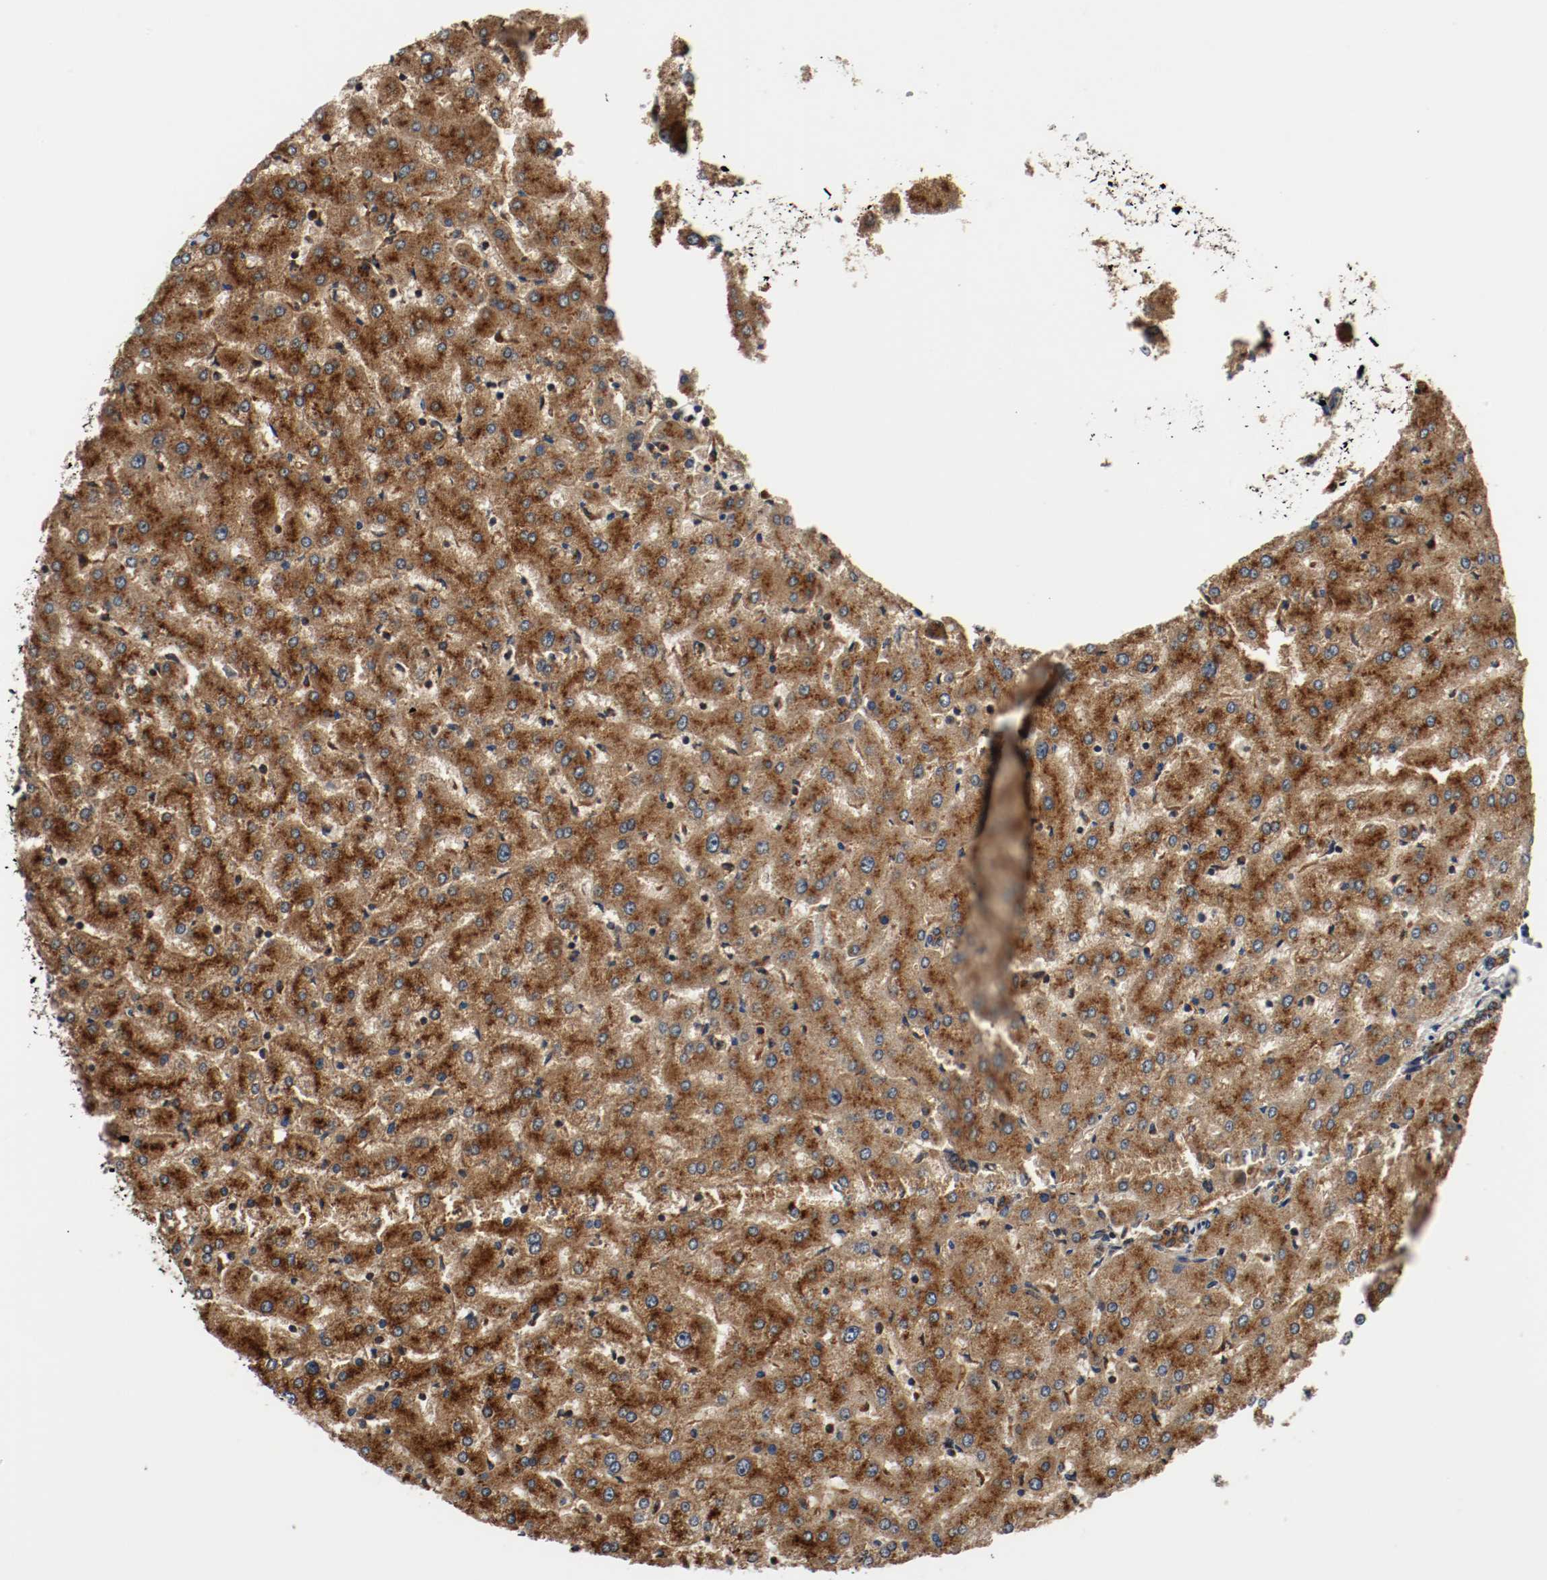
{"staining": {"intensity": "strong", "quantity": ">75%", "location": "cytoplasmic/membranous"}, "tissue": "liver", "cell_type": "Cholangiocytes", "image_type": "normal", "snomed": [{"axis": "morphology", "description": "Normal tissue, NOS"}, {"axis": "morphology", "description": "Fibrosis, NOS"}, {"axis": "topography", "description": "Liver"}], "caption": "Normal liver shows strong cytoplasmic/membranous positivity in approximately >75% of cholangiocytes, visualized by immunohistochemistry.", "gene": "LAMP2", "patient": {"sex": "female", "age": 29}}